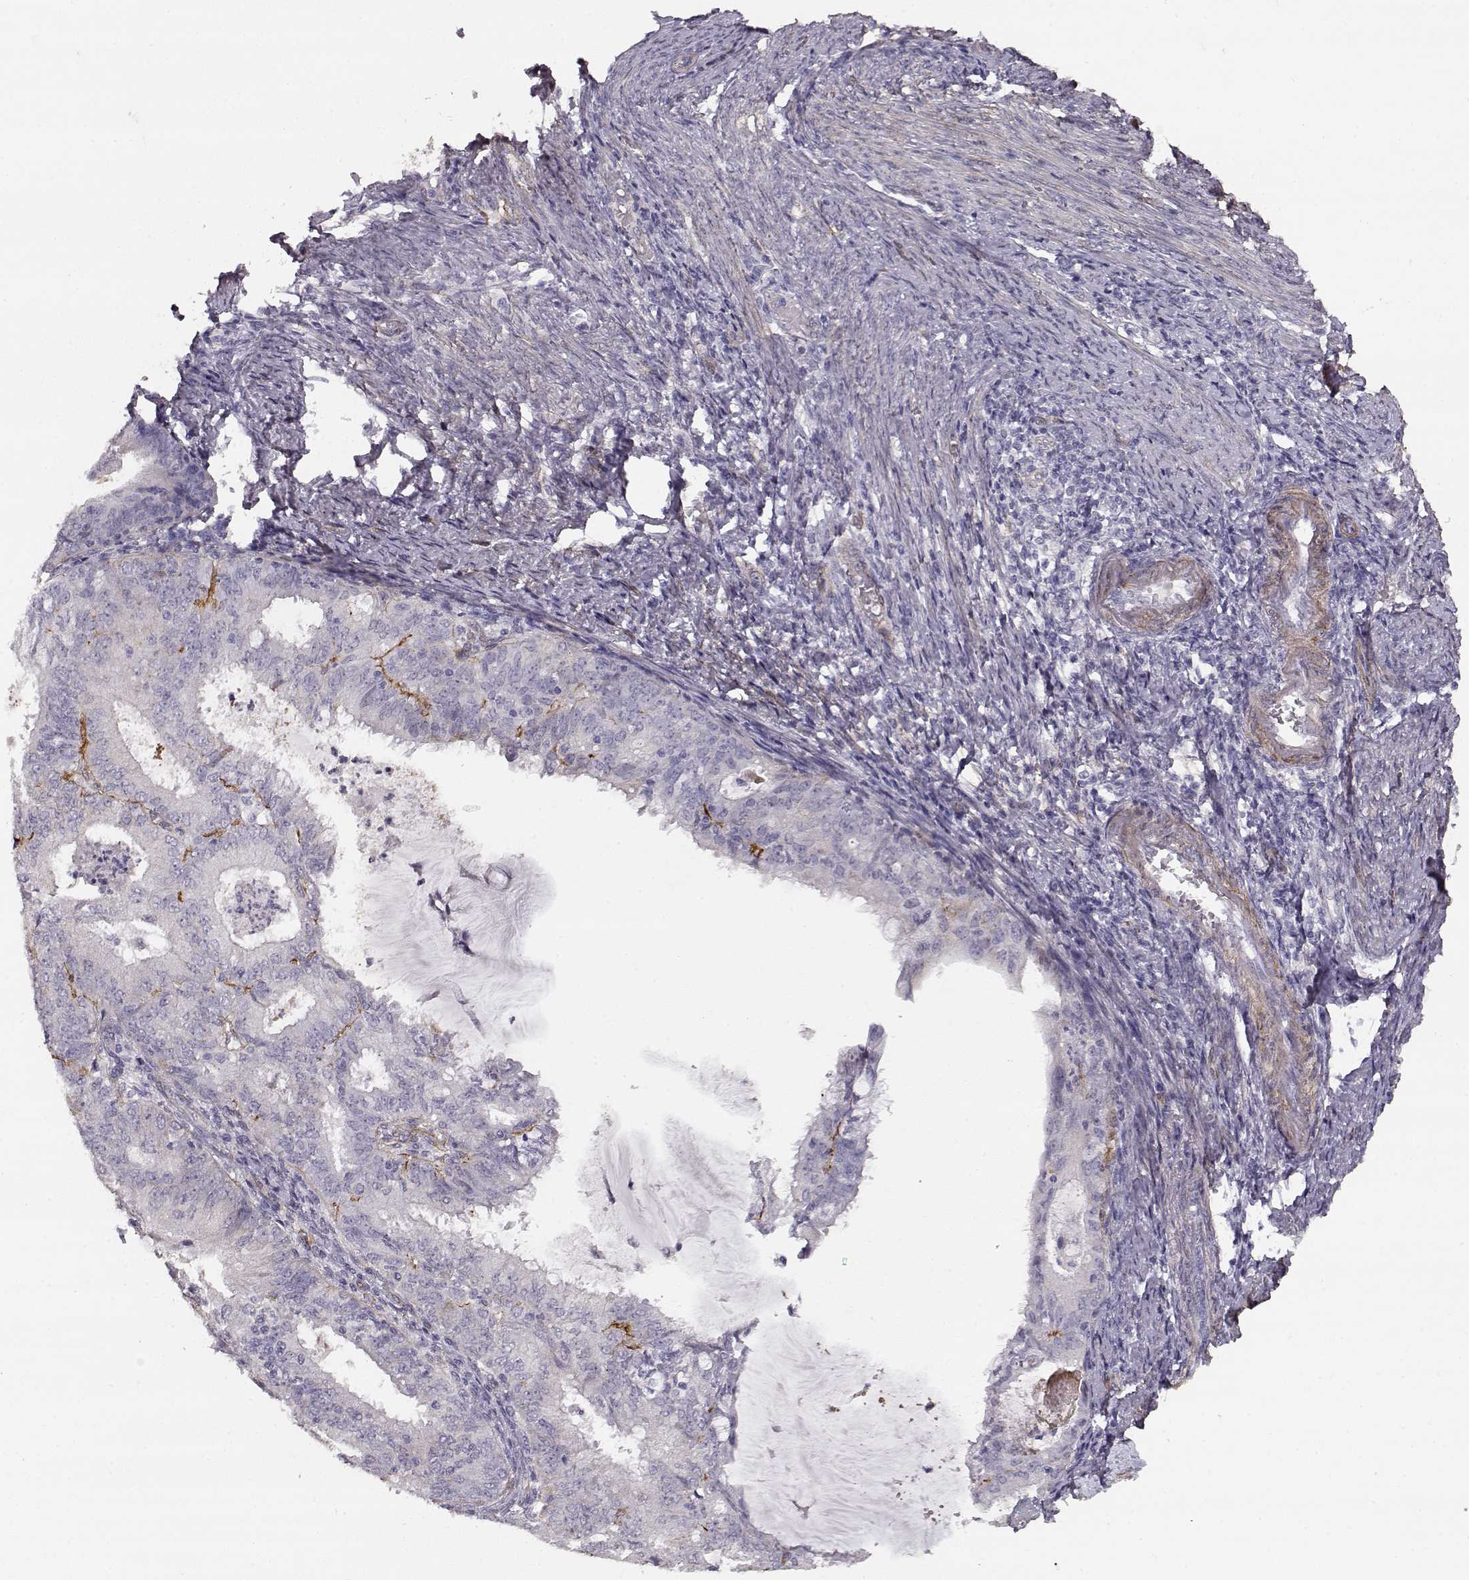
{"staining": {"intensity": "negative", "quantity": "none", "location": "none"}, "tissue": "endometrial cancer", "cell_type": "Tumor cells", "image_type": "cancer", "snomed": [{"axis": "morphology", "description": "Adenocarcinoma, NOS"}, {"axis": "topography", "description": "Endometrium"}], "caption": "Tumor cells are negative for protein expression in human endometrial cancer (adenocarcinoma).", "gene": "LAMC1", "patient": {"sex": "female", "age": 57}}